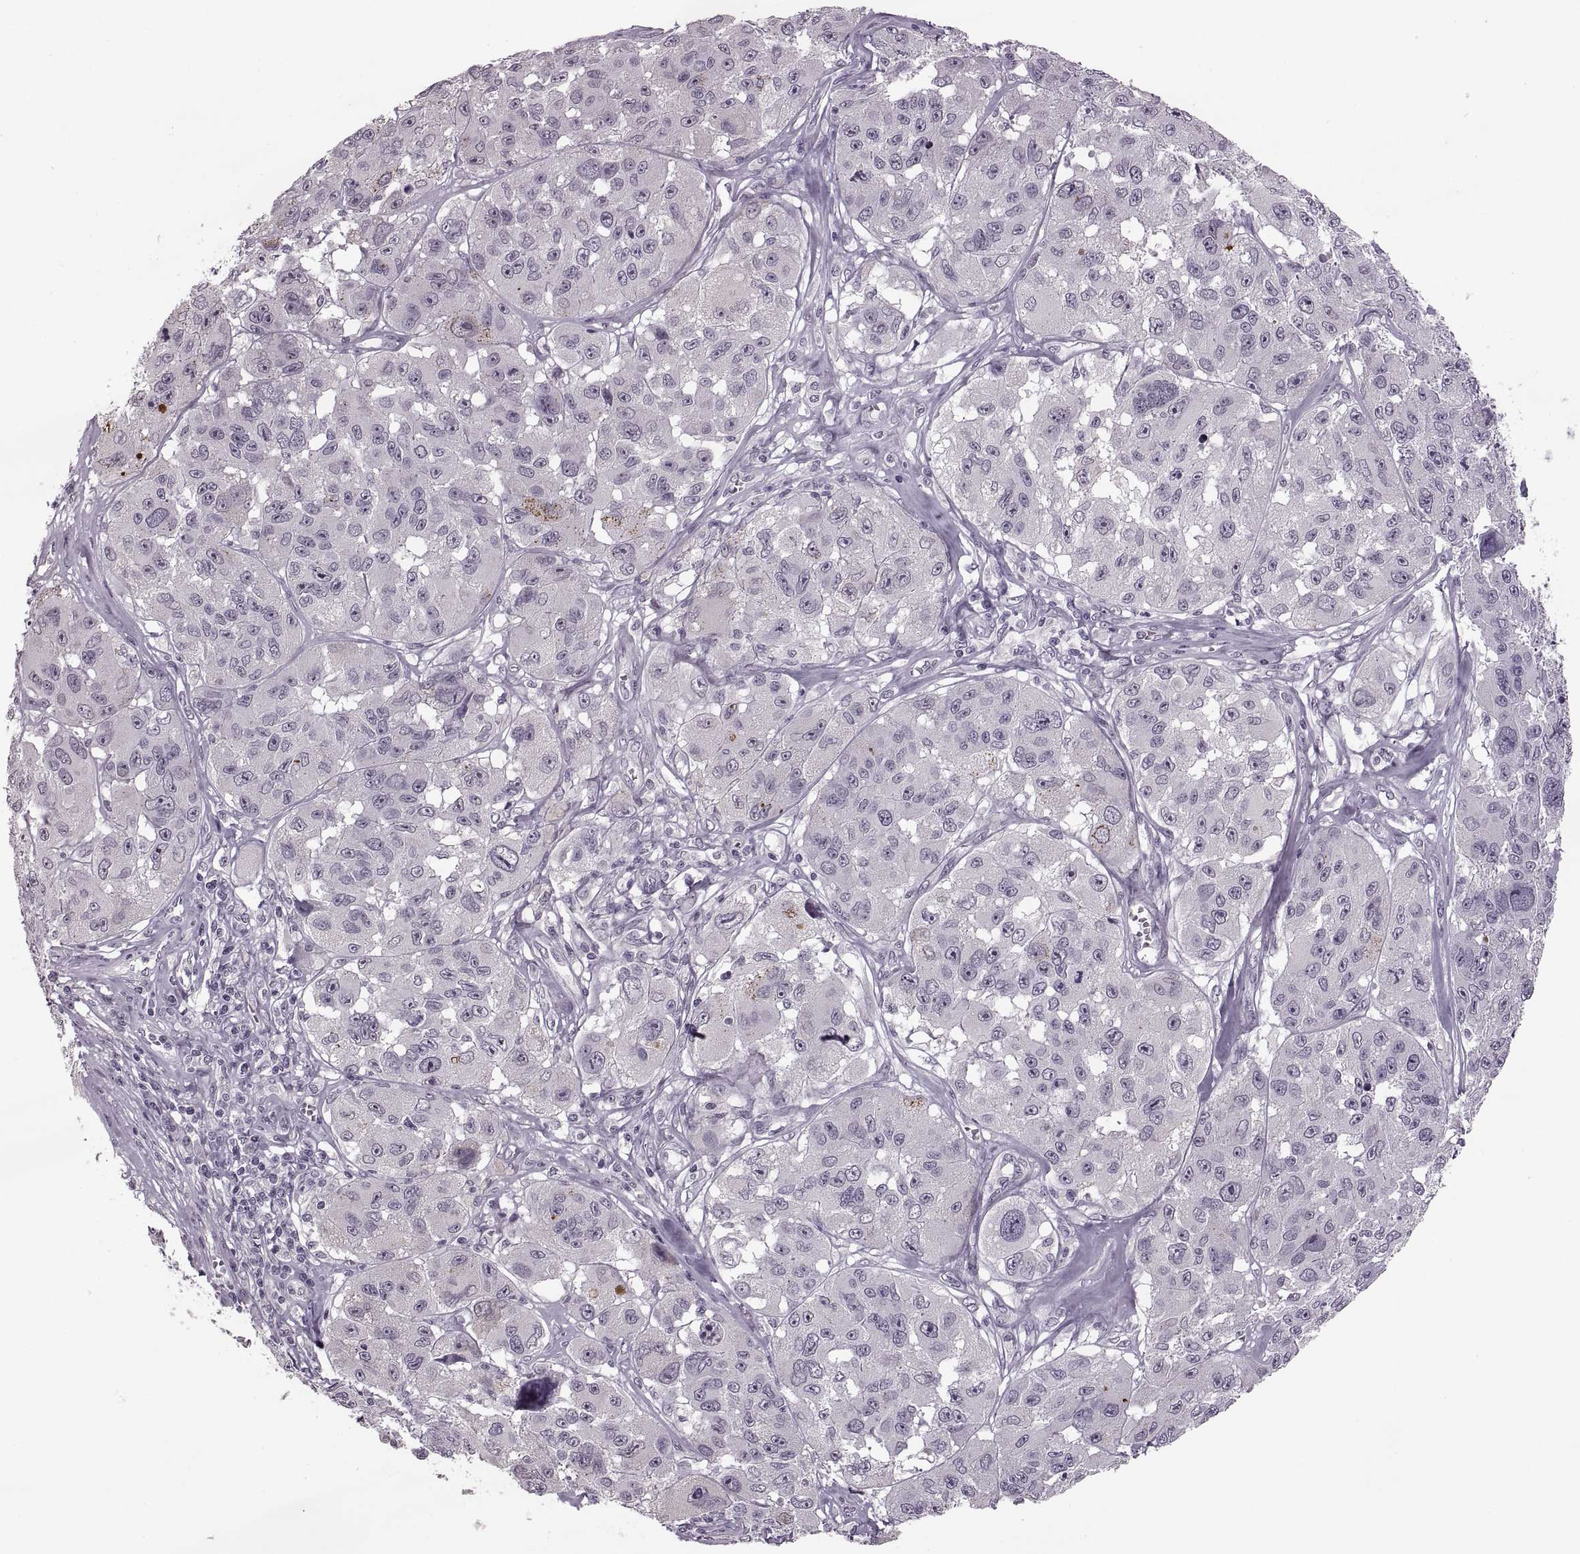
{"staining": {"intensity": "negative", "quantity": "none", "location": "none"}, "tissue": "melanoma", "cell_type": "Tumor cells", "image_type": "cancer", "snomed": [{"axis": "morphology", "description": "Malignant melanoma, NOS"}, {"axis": "topography", "description": "Skin"}], "caption": "Immunohistochemistry (IHC) image of malignant melanoma stained for a protein (brown), which reveals no expression in tumor cells.", "gene": "PAGE5", "patient": {"sex": "female", "age": 66}}